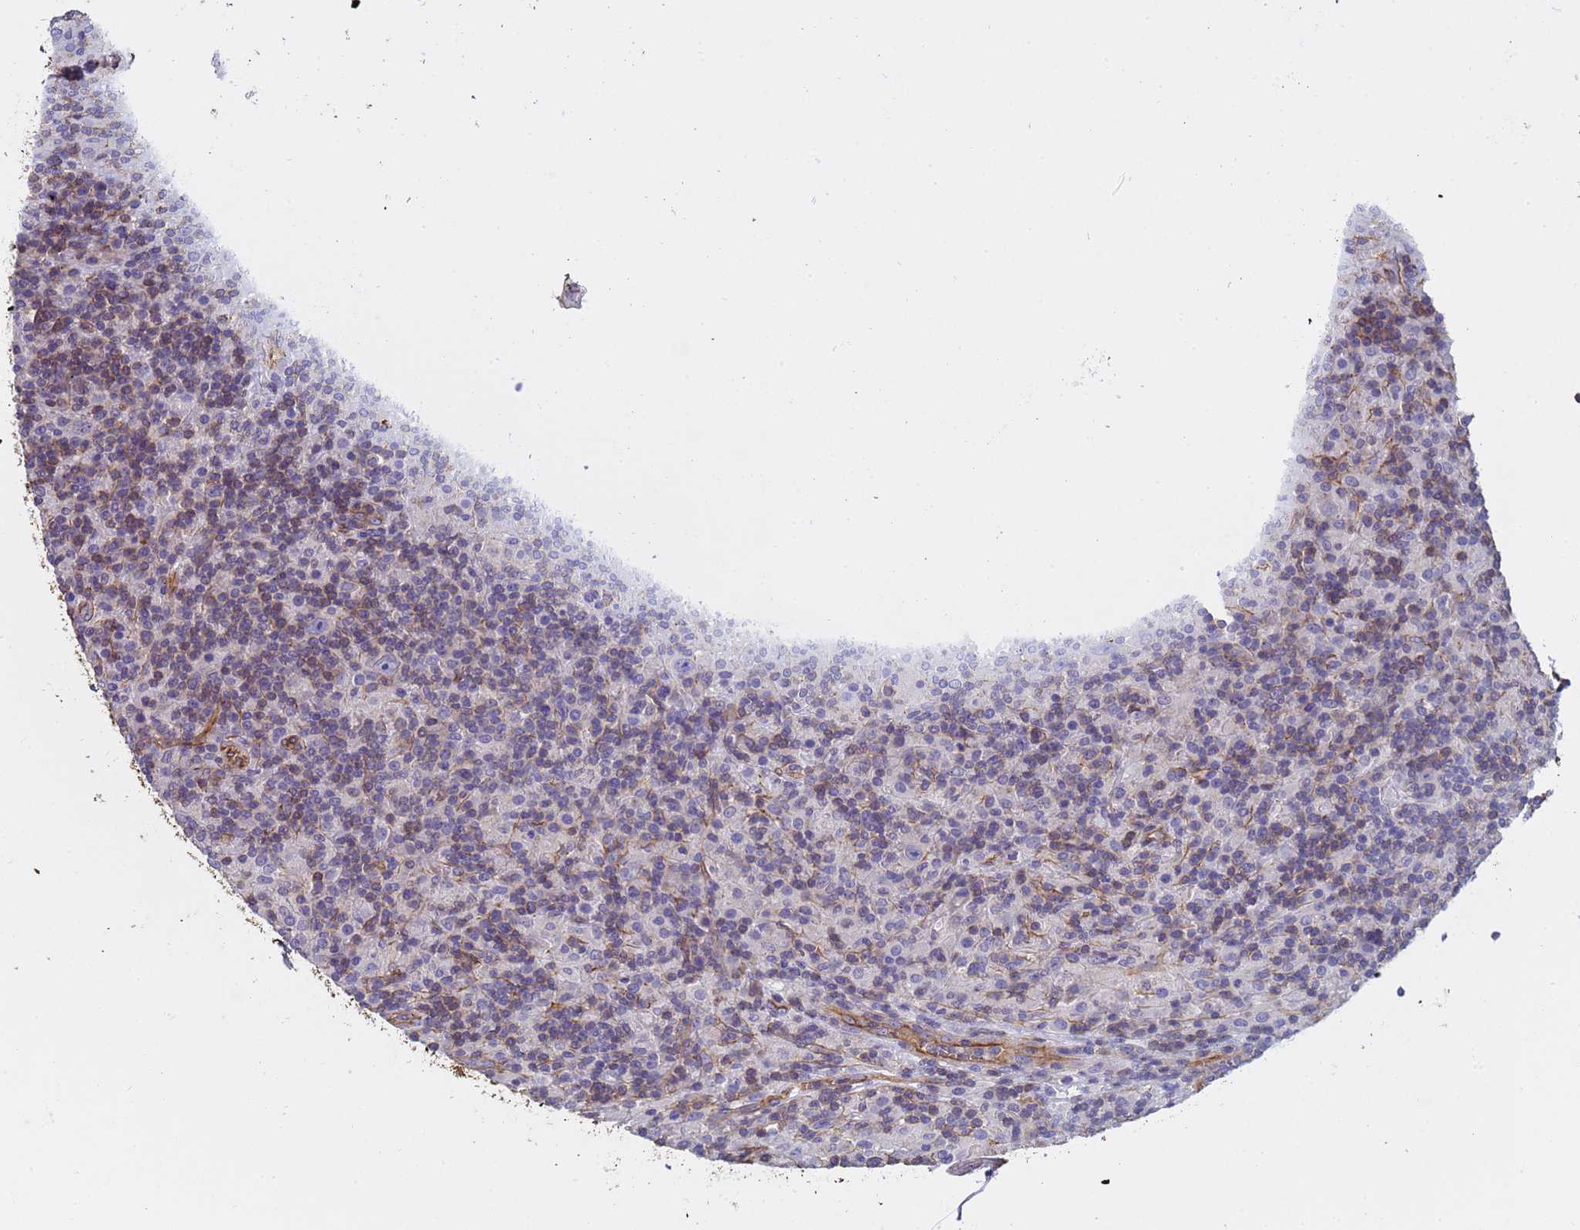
{"staining": {"intensity": "negative", "quantity": "none", "location": "none"}, "tissue": "lymphoma", "cell_type": "Tumor cells", "image_type": "cancer", "snomed": [{"axis": "morphology", "description": "Hodgkin's disease, NOS"}, {"axis": "topography", "description": "Lymph node"}], "caption": "DAB (3,3'-diaminobenzidine) immunohistochemical staining of lymphoma displays no significant positivity in tumor cells.", "gene": "ZNF248", "patient": {"sex": "male", "age": 70}}